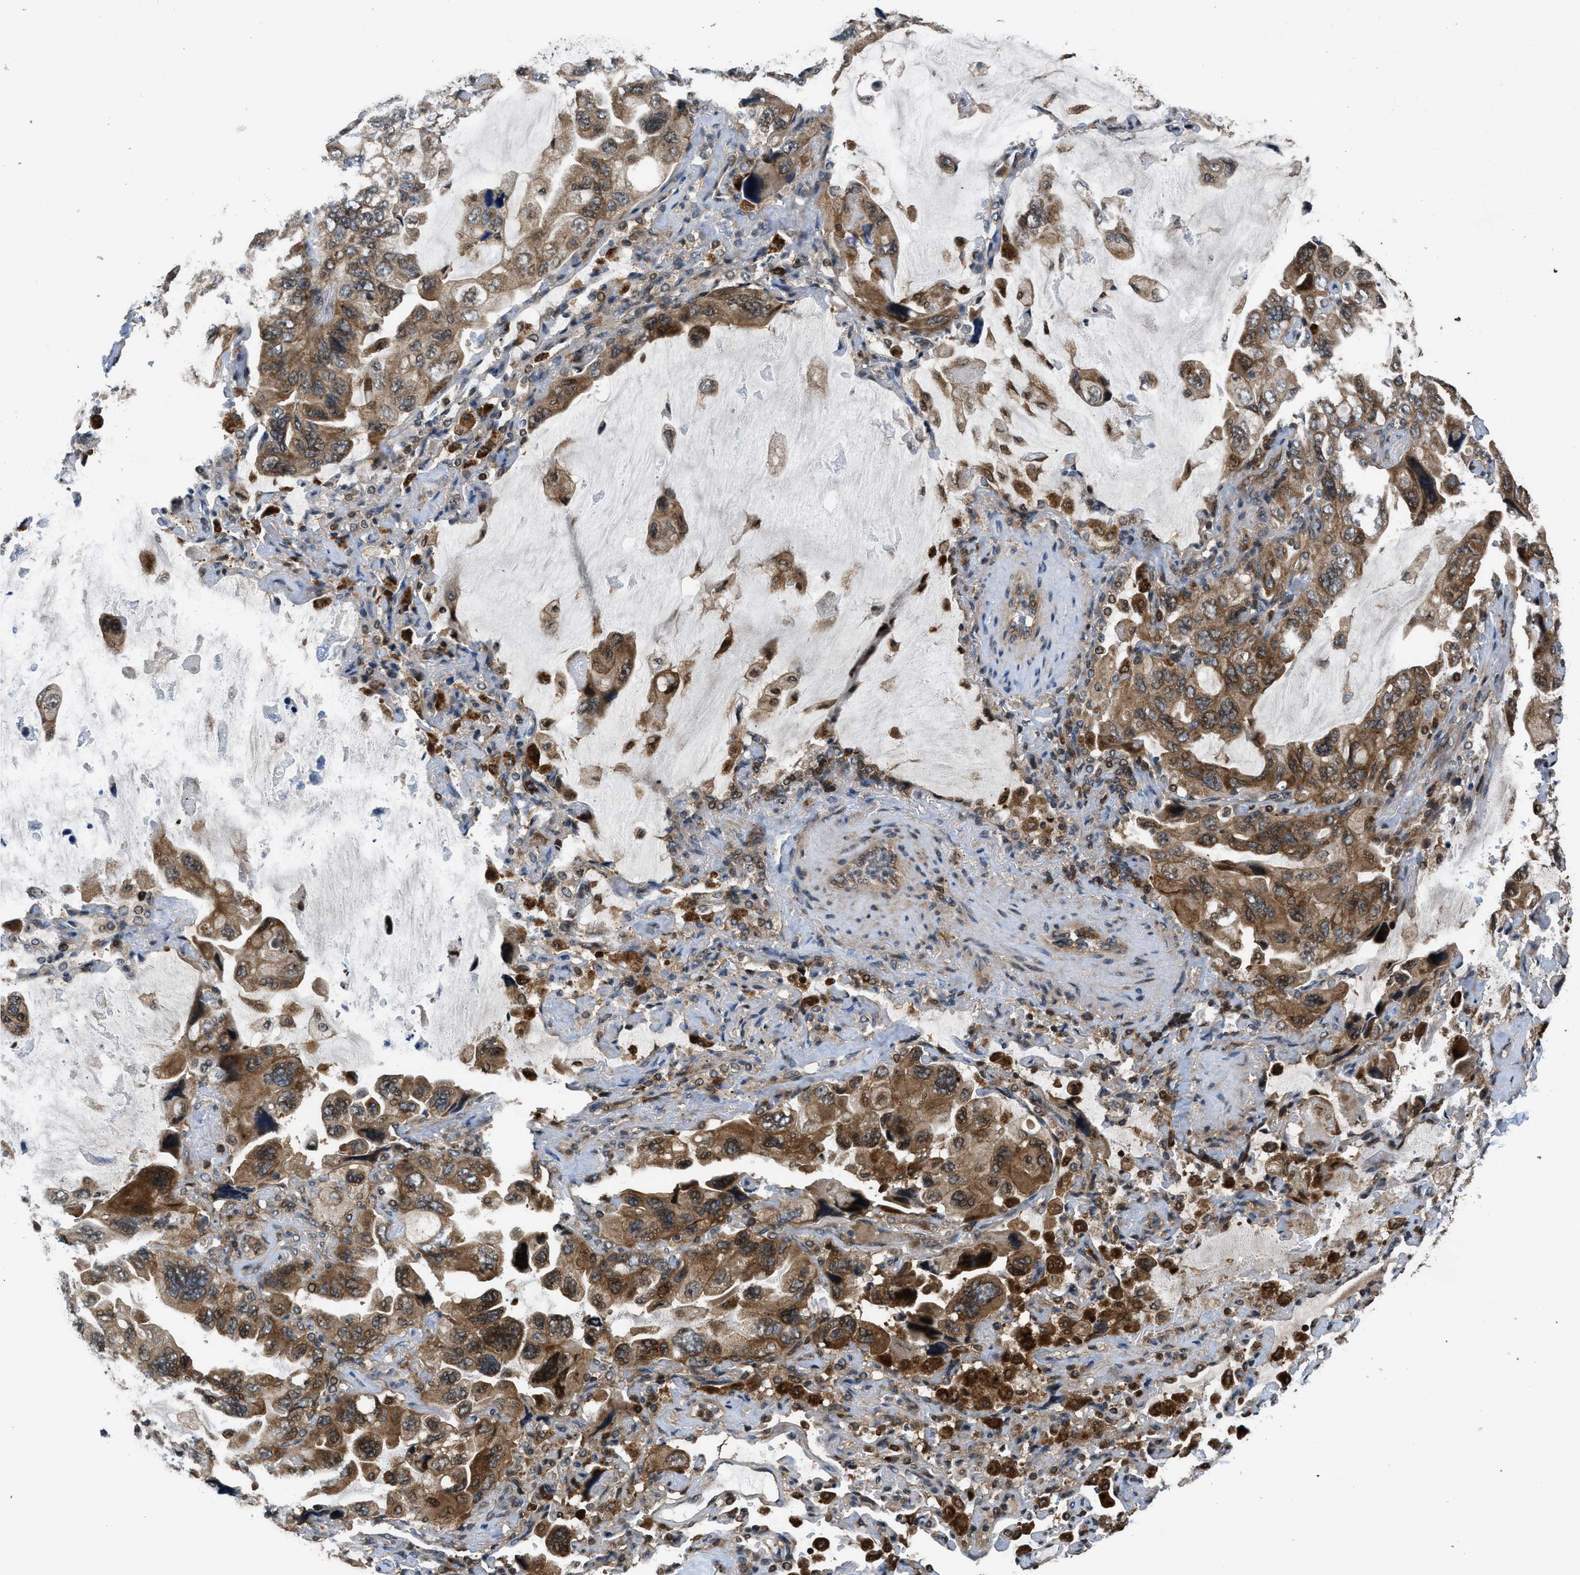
{"staining": {"intensity": "strong", "quantity": ">75%", "location": "cytoplasmic/membranous,nuclear"}, "tissue": "lung cancer", "cell_type": "Tumor cells", "image_type": "cancer", "snomed": [{"axis": "morphology", "description": "Squamous cell carcinoma, NOS"}, {"axis": "topography", "description": "Lung"}], "caption": "This is a histology image of immunohistochemistry (IHC) staining of lung cancer, which shows strong staining in the cytoplasmic/membranous and nuclear of tumor cells.", "gene": "CTBS", "patient": {"sex": "female", "age": 73}}